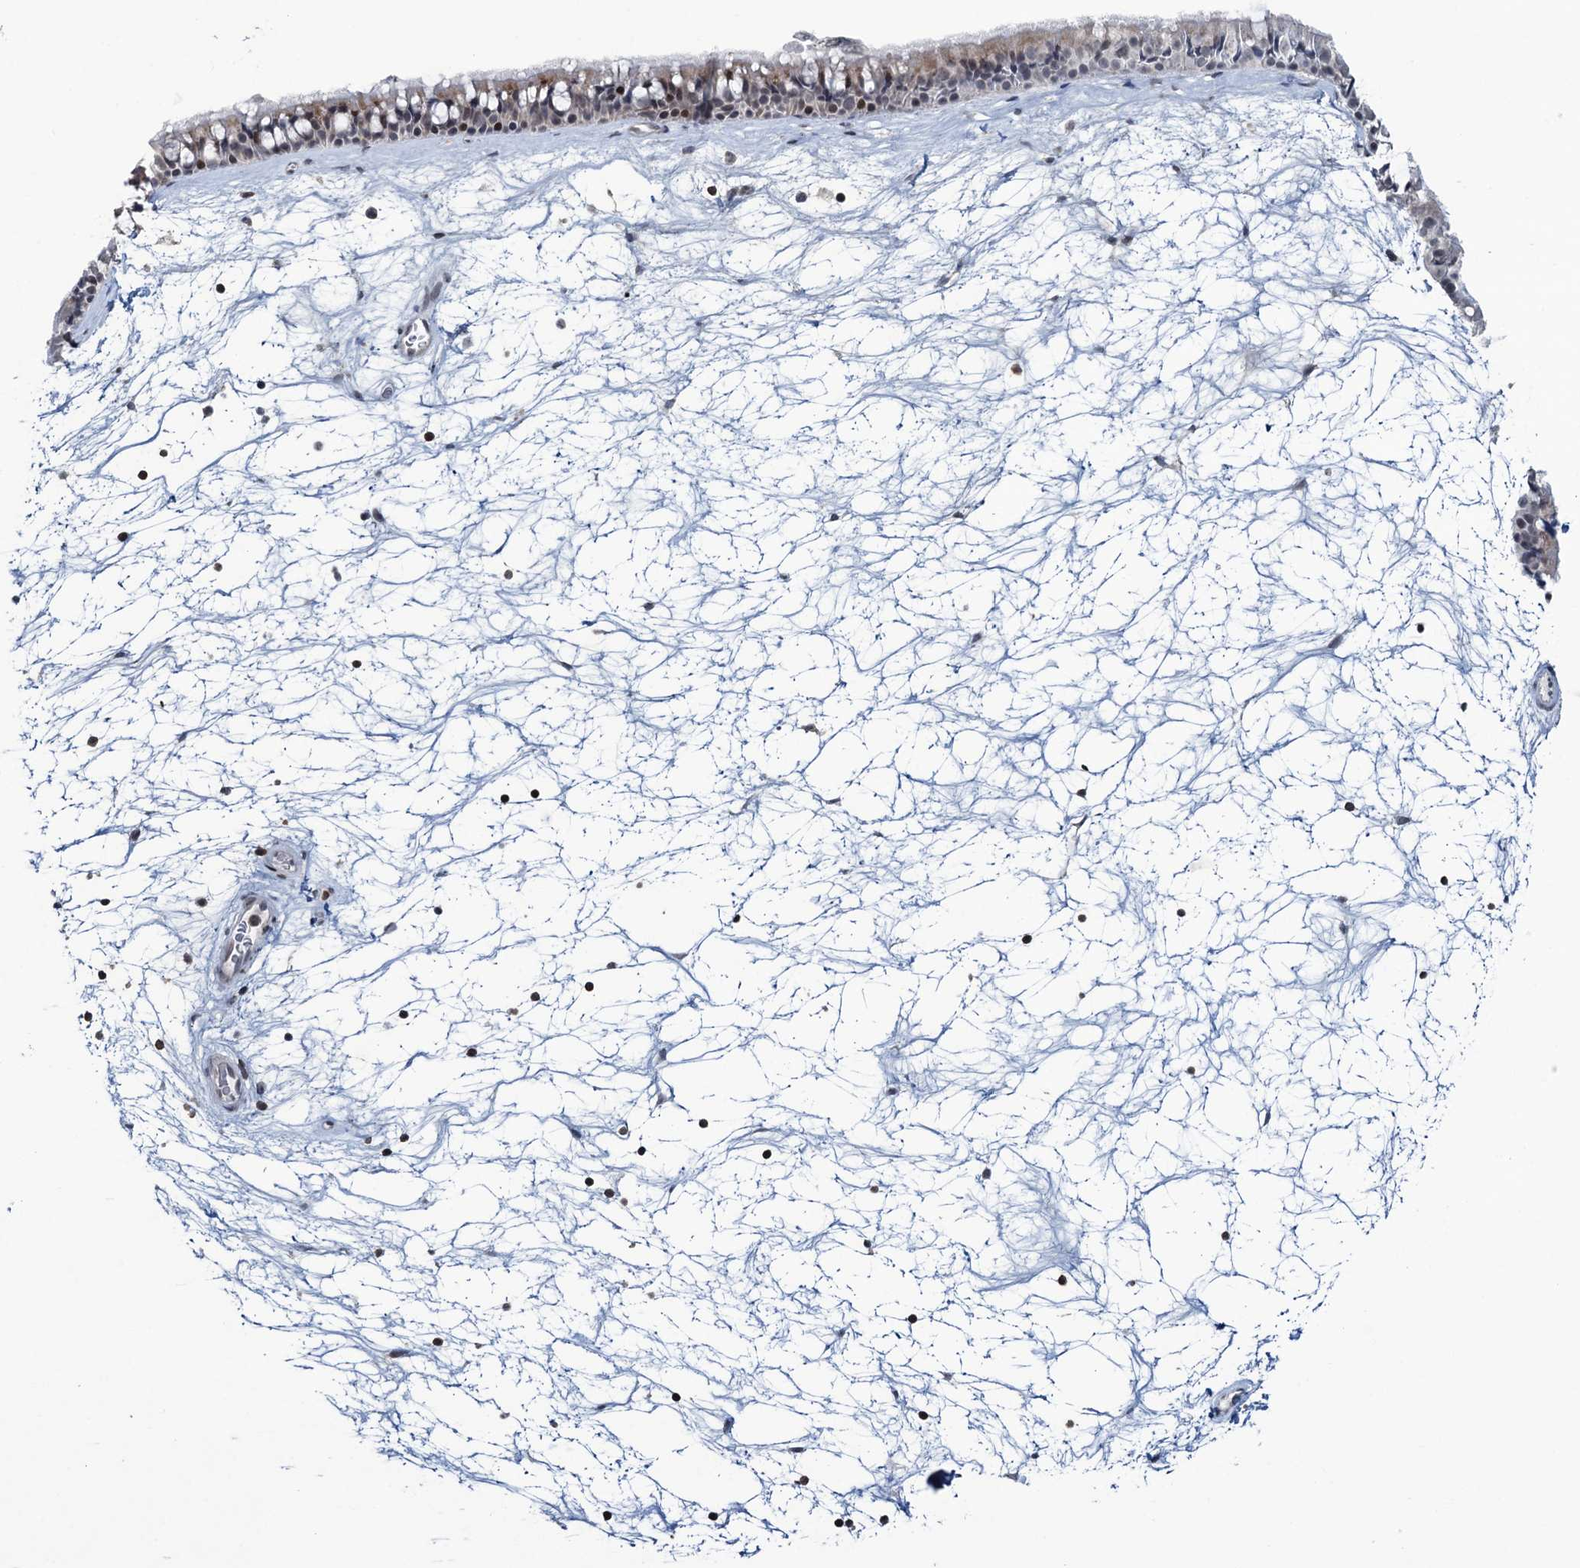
{"staining": {"intensity": "weak", "quantity": "<25%", "location": "cytoplasmic/membranous"}, "tissue": "nasopharynx", "cell_type": "Respiratory epithelial cells", "image_type": "normal", "snomed": [{"axis": "morphology", "description": "Normal tissue, NOS"}, {"axis": "topography", "description": "Nasopharynx"}], "caption": "A high-resolution histopathology image shows immunohistochemistry staining of unremarkable nasopharynx, which exhibits no significant positivity in respiratory epithelial cells. (DAB immunohistochemistry with hematoxylin counter stain).", "gene": "FYB1", "patient": {"sex": "male", "age": 64}}